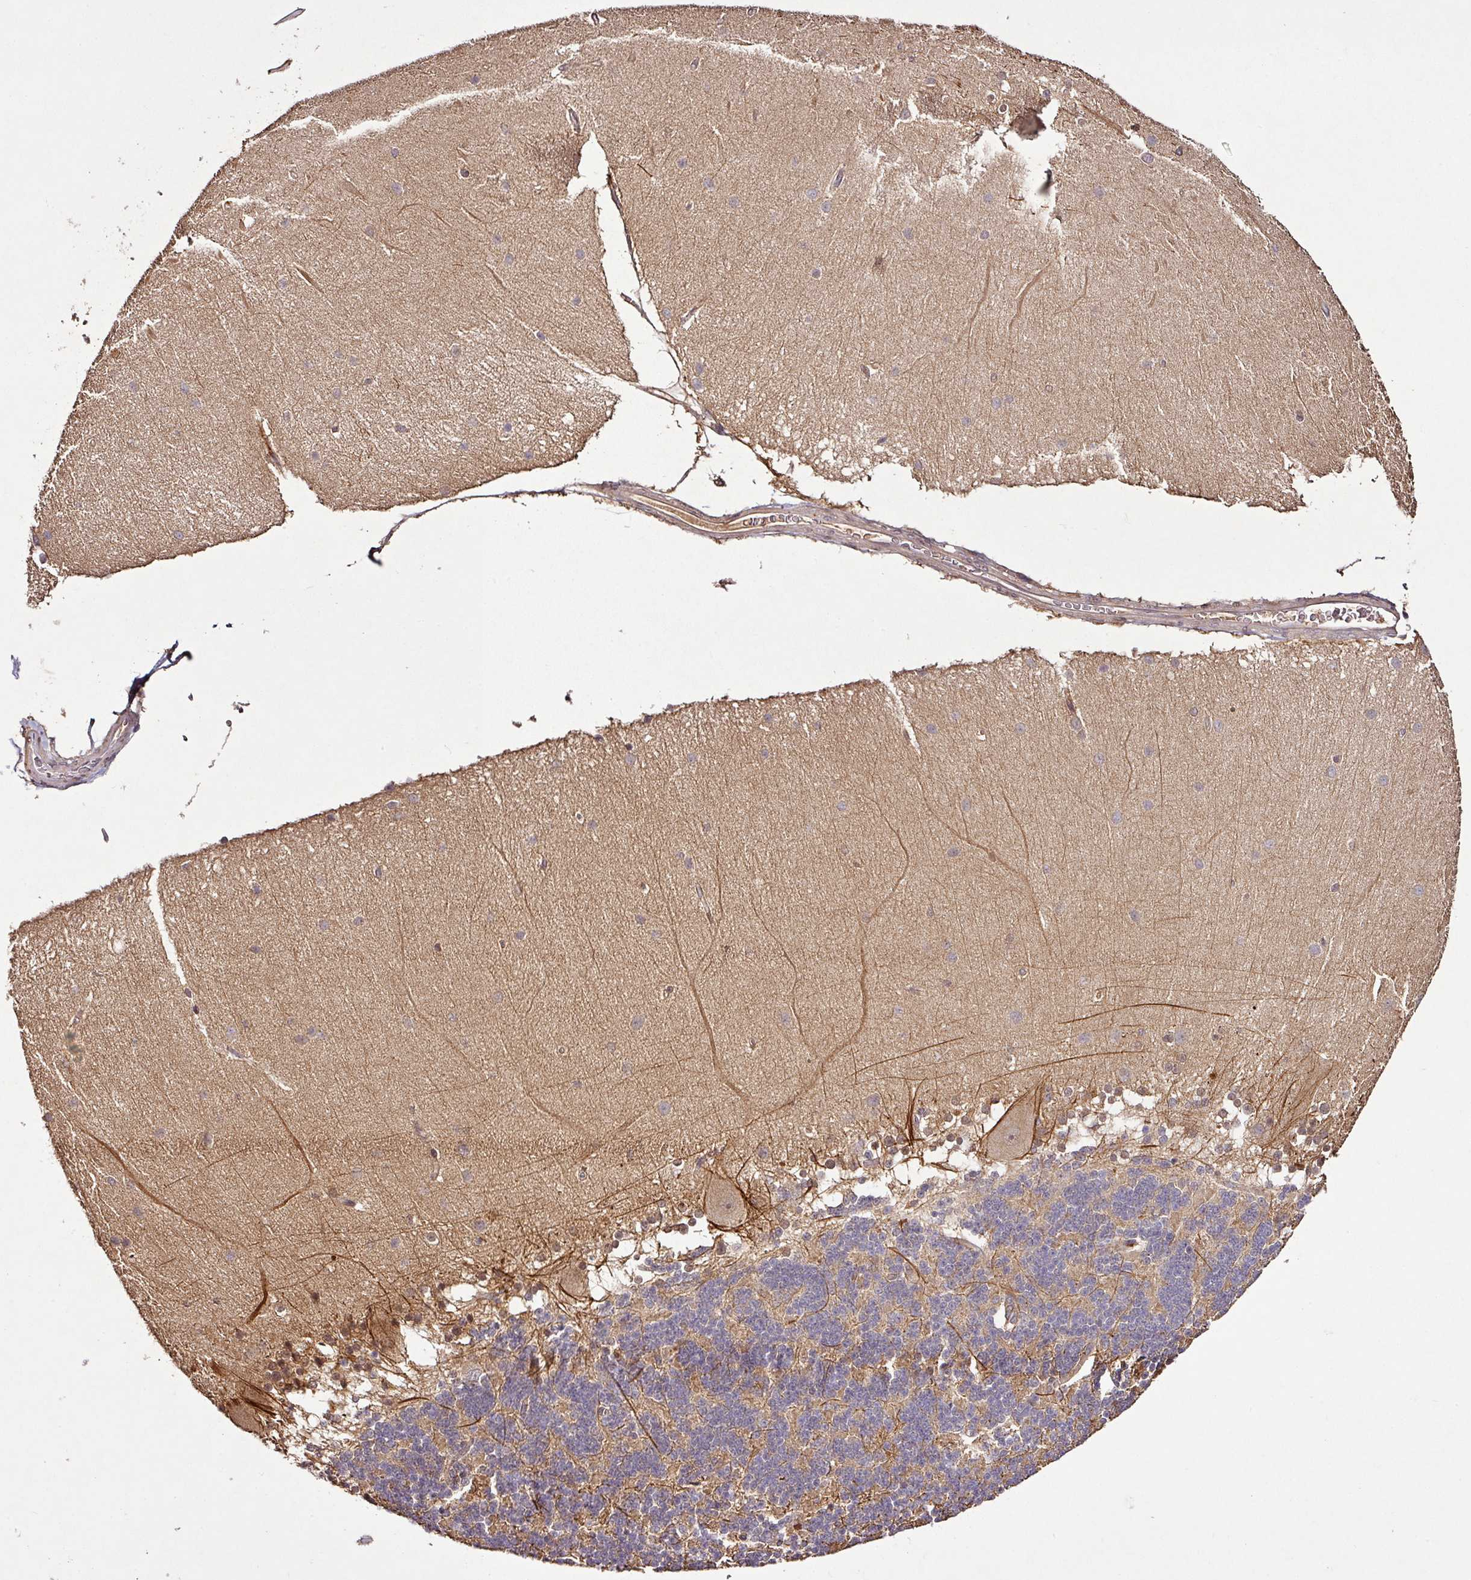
{"staining": {"intensity": "negative", "quantity": "none", "location": "none"}, "tissue": "cerebellum", "cell_type": "Cells in granular layer", "image_type": "normal", "snomed": [{"axis": "morphology", "description": "Normal tissue, NOS"}, {"axis": "topography", "description": "Cerebellum"}], "caption": "IHC photomicrograph of benign cerebellum: human cerebellum stained with DAB (3,3'-diaminobenzidine) exhibits no significant protein staining in cells in granular layer. (DAB immunohistochemistry (IHC) visualized using brightfield microscopy, high magnification).", "gene": "FAIM", "patient": {"sex": "female", "age": 54}}